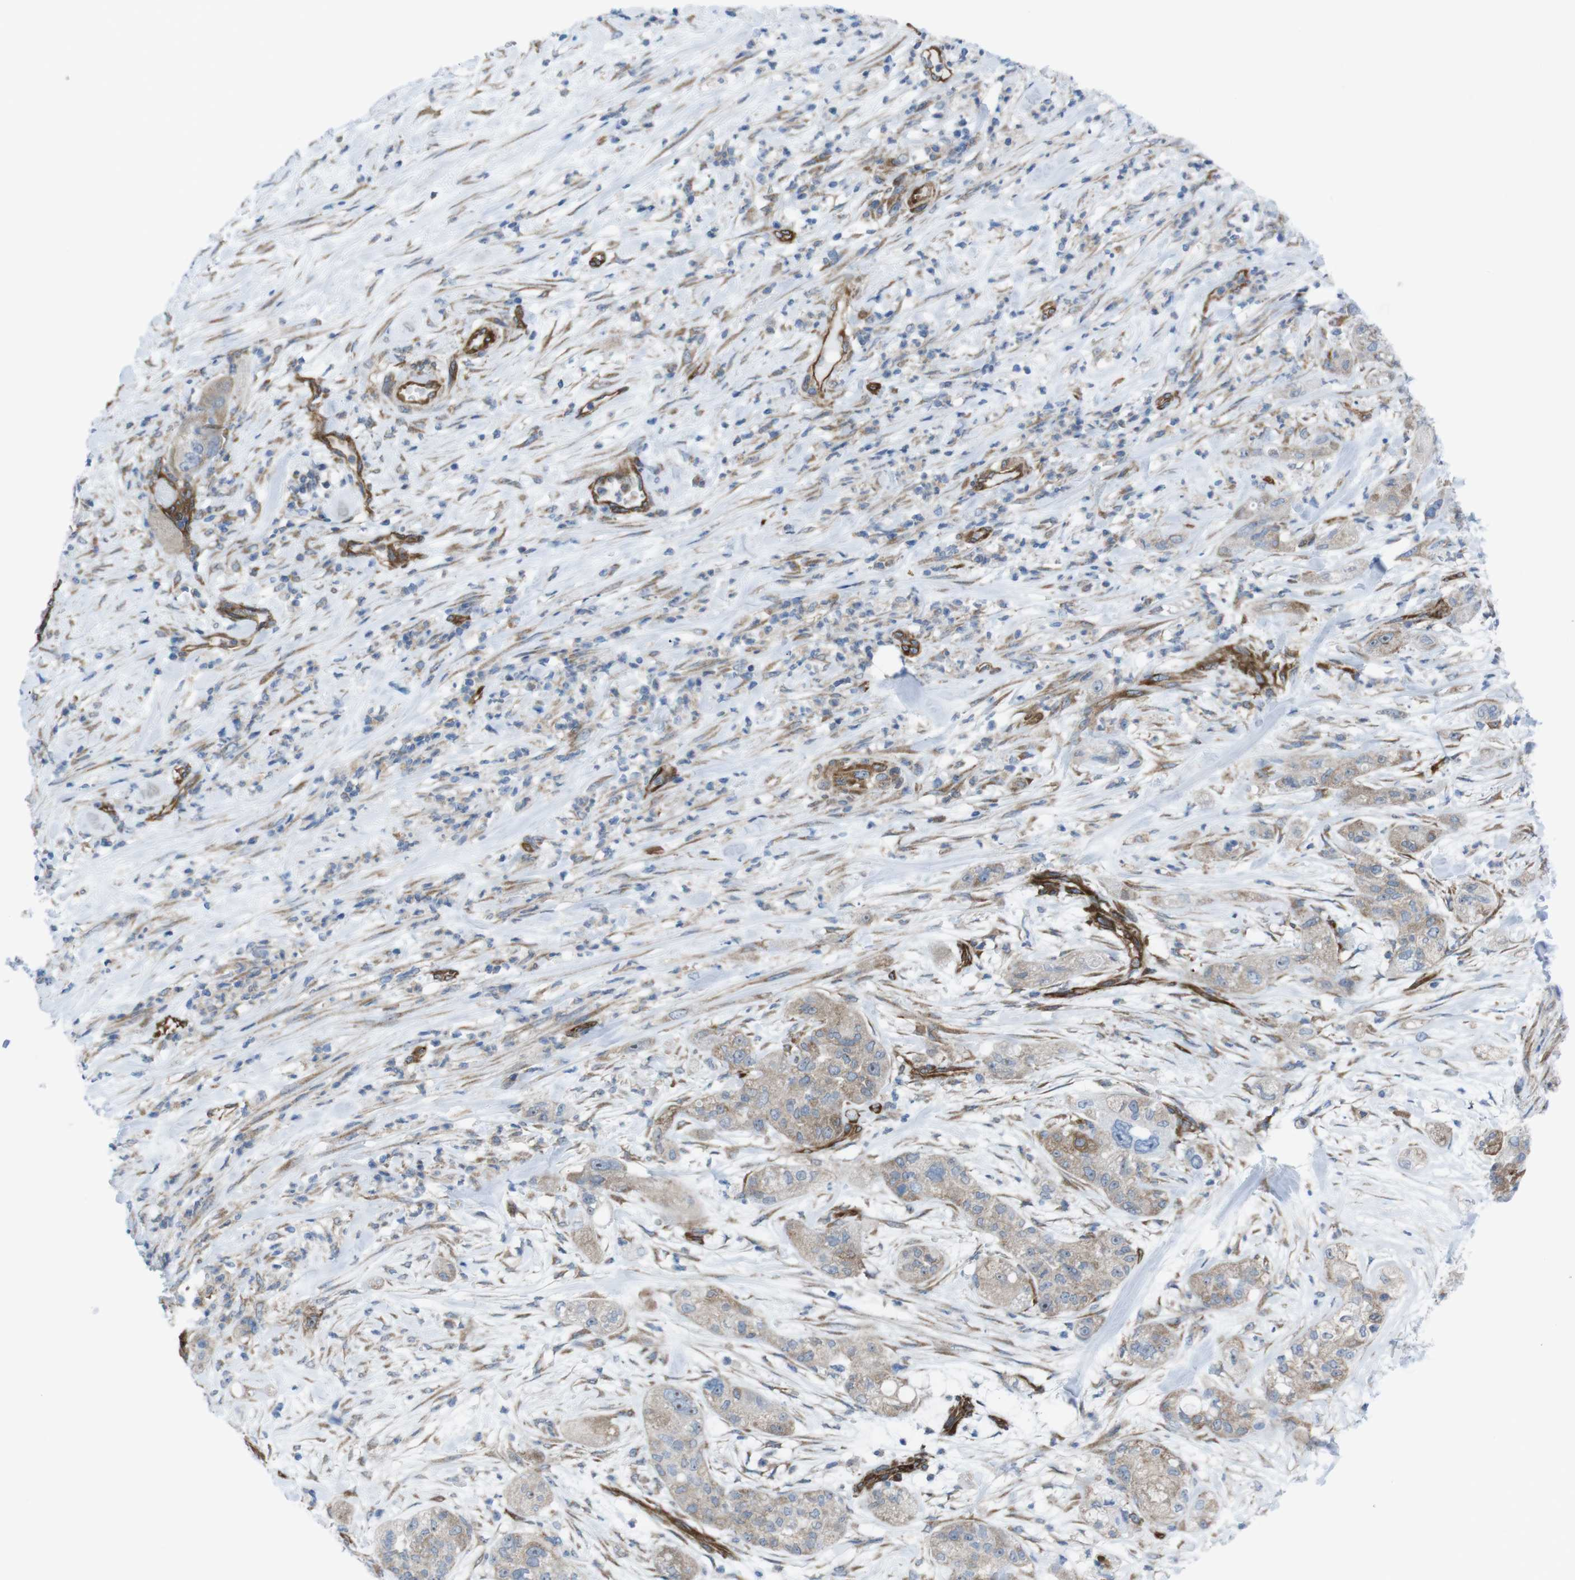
{"staining": {"intensity": "weak", "quantity": ">75%", "location": "cytoplasmic/membranous"}, "tissue": "pancreatic cancer", "cell_type": "Tumor cells", "image_type": "cancer", "snomed": [{"axis": "morphology", "description": "Adenocarcinoma, NOS"}, {"axis": "topography", "description": "Pancreas"}], "caption": "Immunohistochemistry (IHC) micrograph of neoplastic tissue: human pancreatic cancer stained using IHC exhibits low levels of weak protein expression localized specifically in the cytoplasmic/membranous of tumor cells, appearing as a cytoplasmic/membranous brown color.", "gene": "DIAPH2", "patient": {"sex": "female", "age": 78}}